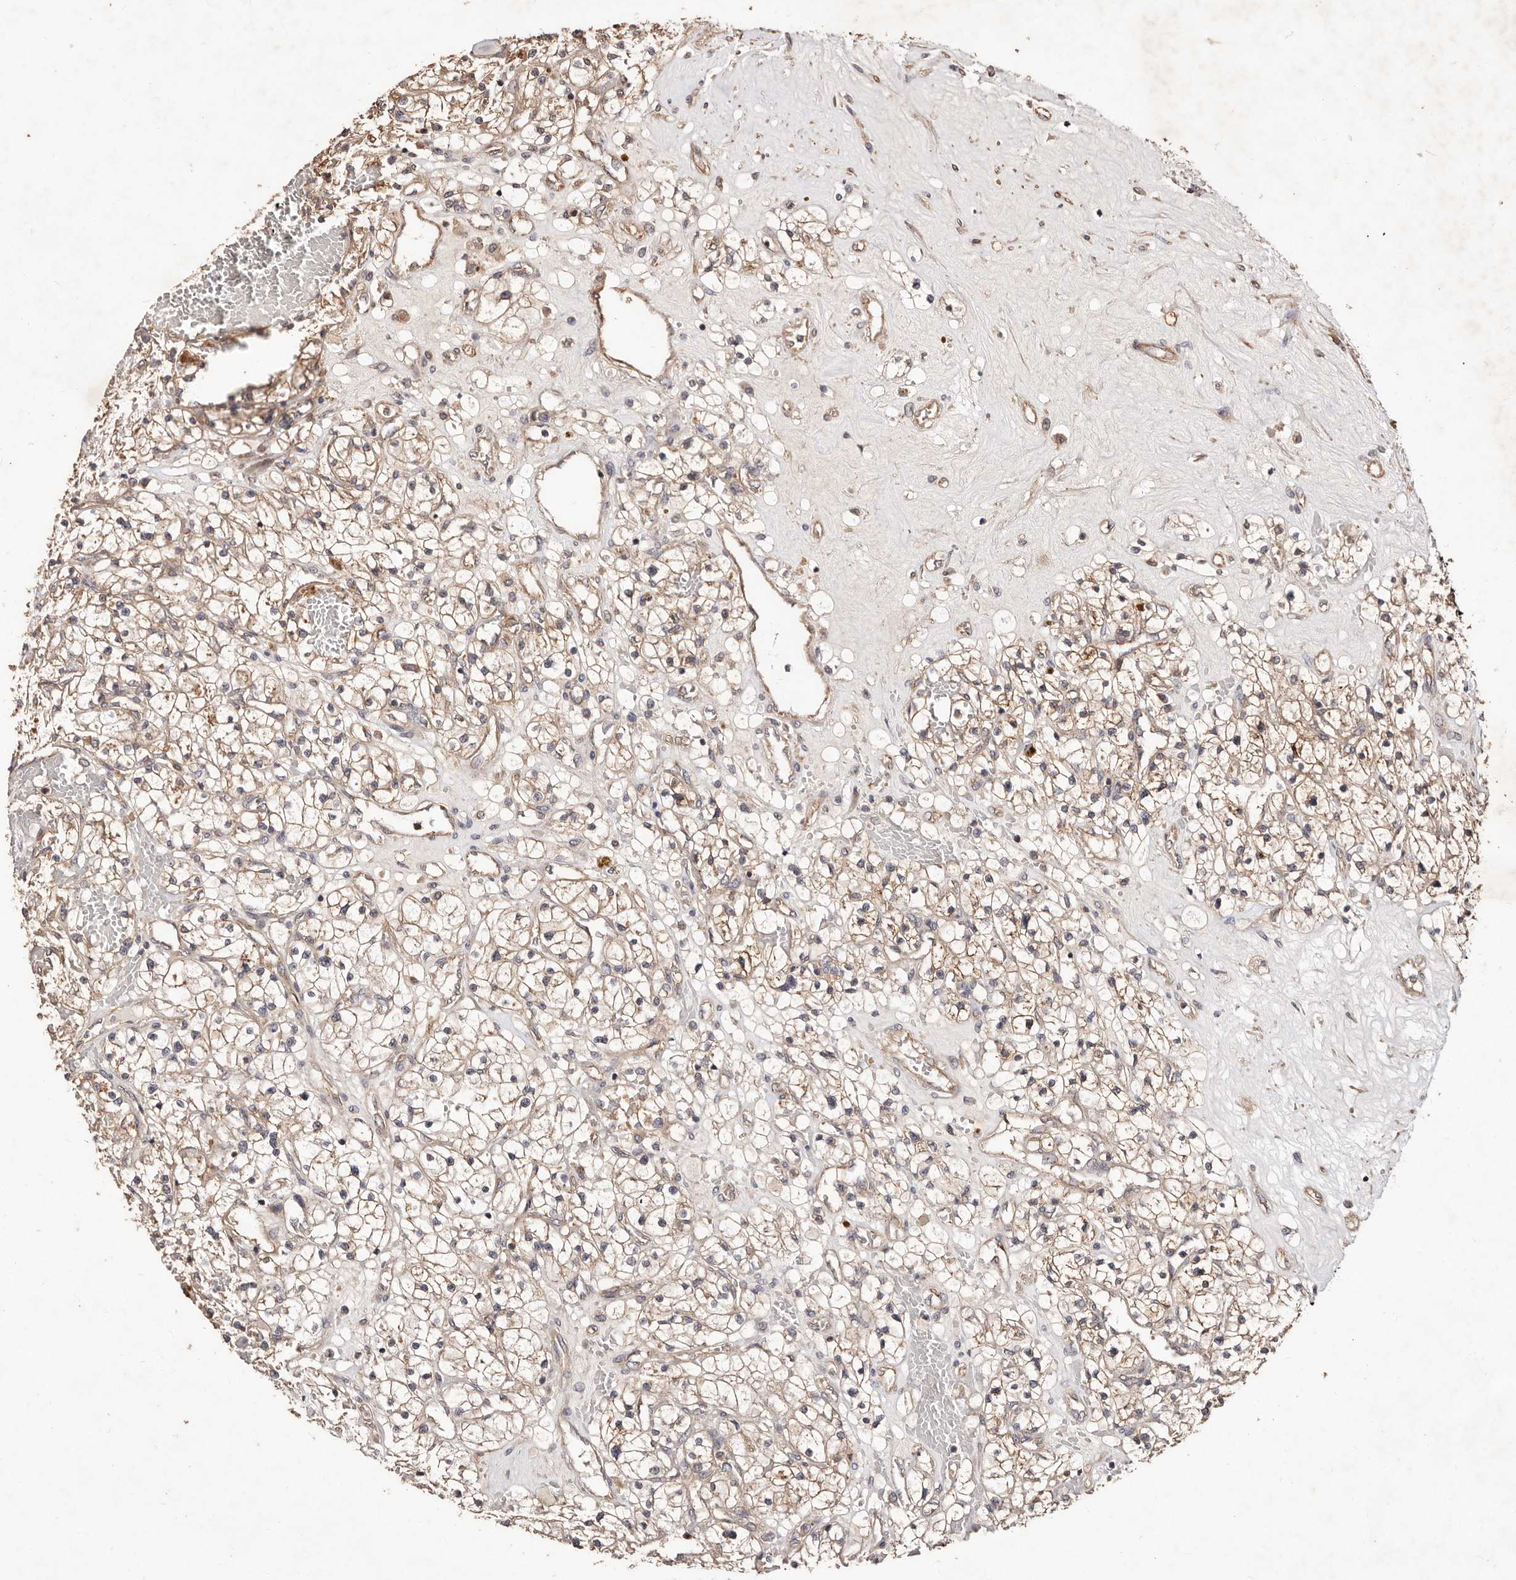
{"staining": {"intensity": "moderate", "quantity": "25%-75%", "location": "cytoplasmic/membranous"}, "tissue": "renal cancer", "cell_type": "Tumor cells", "image_type": "cancer", "snomed": [{"axis": "morphology", "description": "Normal tissue, NOS"}, {"axis": "morphology", "description": "Adenocarcinoma, NOS"}, {"axis": "topography", "description": "Kidney"}], "caption": "Protein staining by immunohistochemistry demonstrates moderate cytoplasmic/membranous positivity in about 25%-75% of tumor cells in renal cancer. Ihc stains the protein in brown and the nuclei are stained blue.", "gene": "CCL14", "patient": {"sex": "male", "age": 68}}